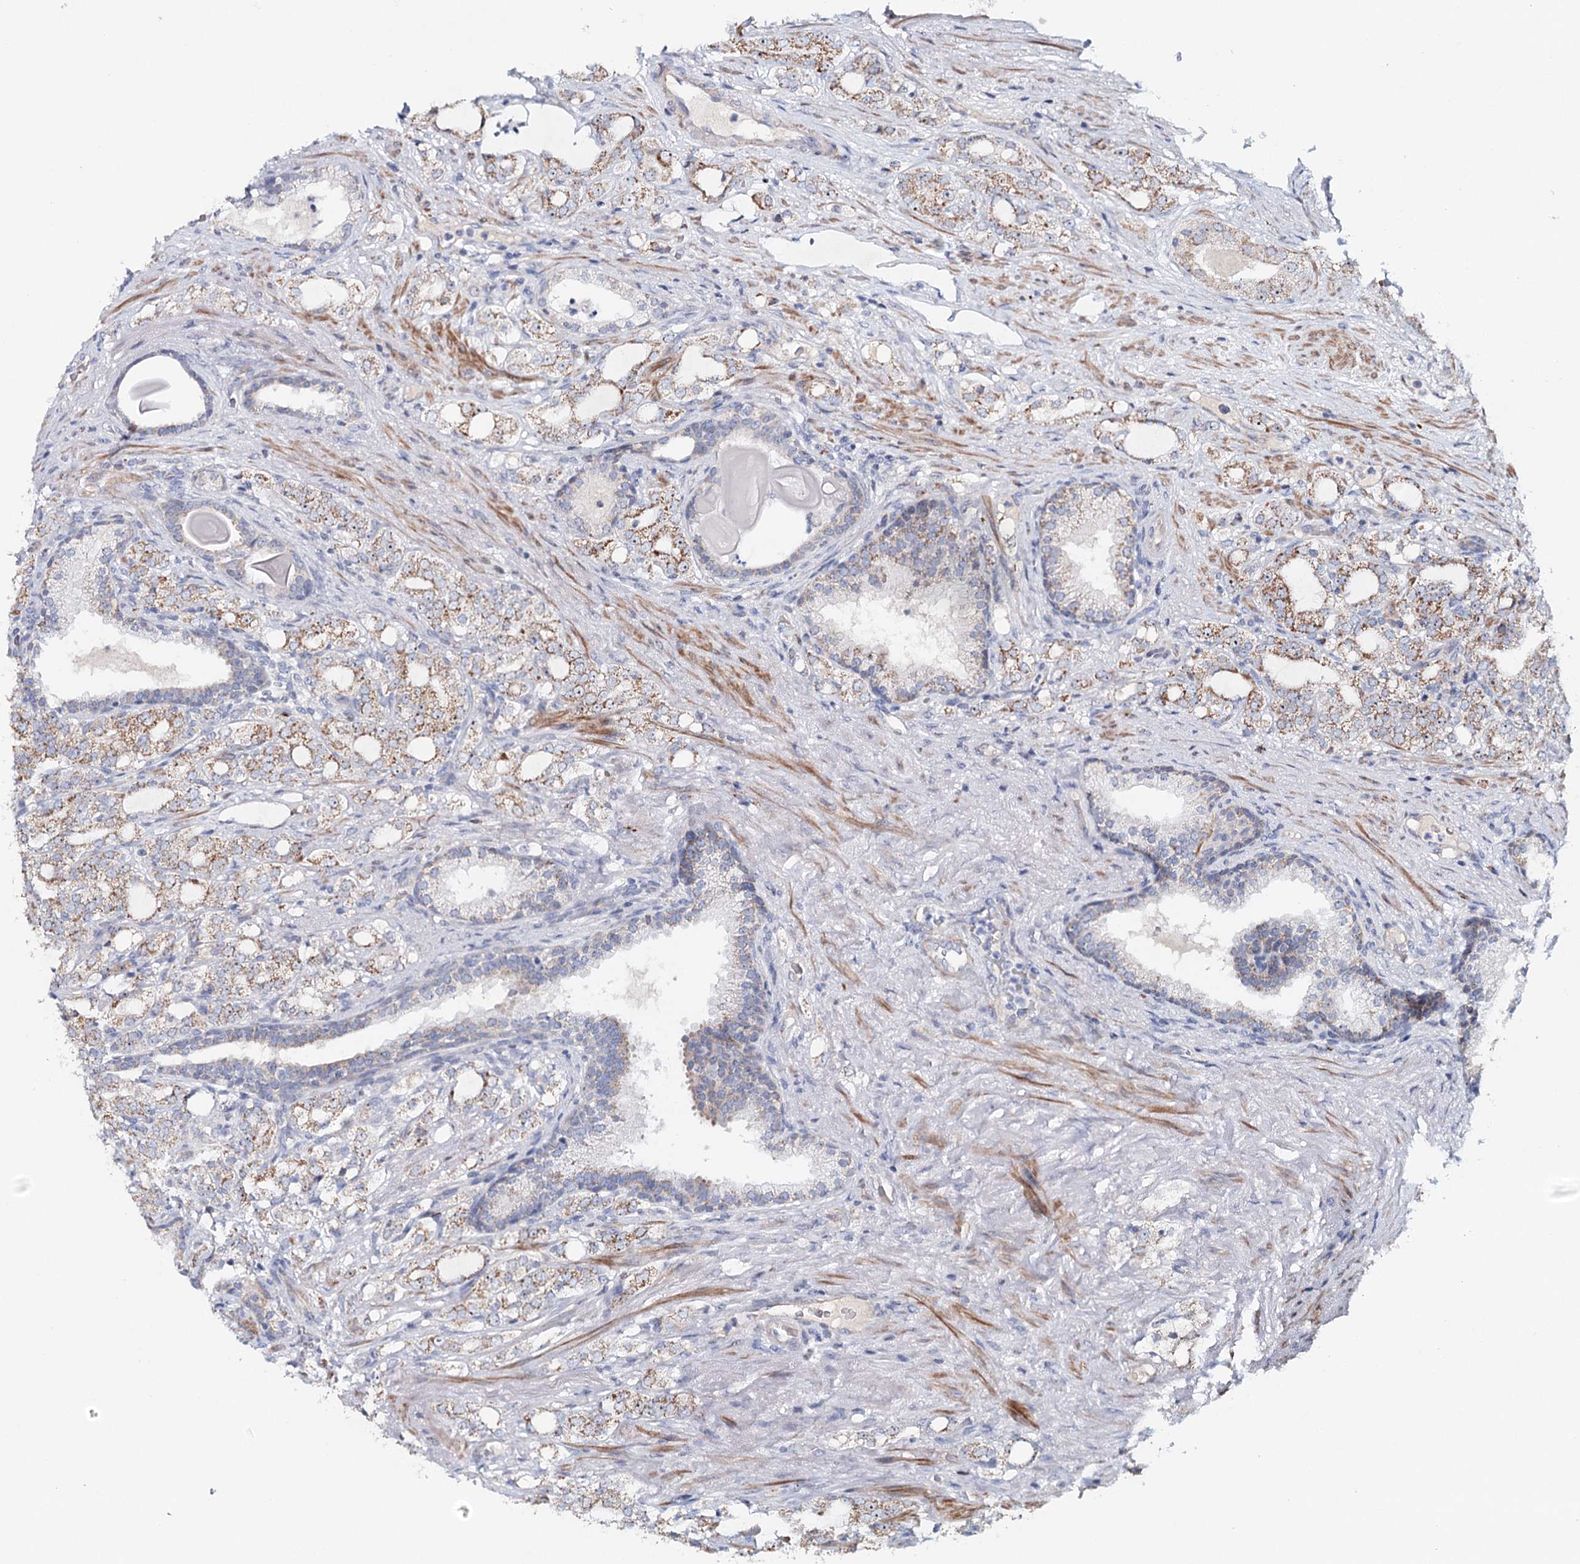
{"staining": {"intensity": "moderate", "quantity": "25%-75%", "location": "cytoplasmic/membranous,nuclear"}, "tissue": "prostate cancer", "cell_type": "Tumor cells", "image_type": "cancer", "snomed": [{"axis": "morphology", "description": "Adenocarcinoma, High grade"}, {"axis": "topography", "description": "Prostate"}], "caption": "An immunohistochemistry (IHC) histopathology image of tumor tissue is shown. Protein staining in brown labels moderate cytoplasmic/membranous and nuclear positivity in prostate cancer (high-grade adenocarcinoma) within tumor cells.", "gene": "RBM43", "patient": {"sex": "male", "age": 64}}